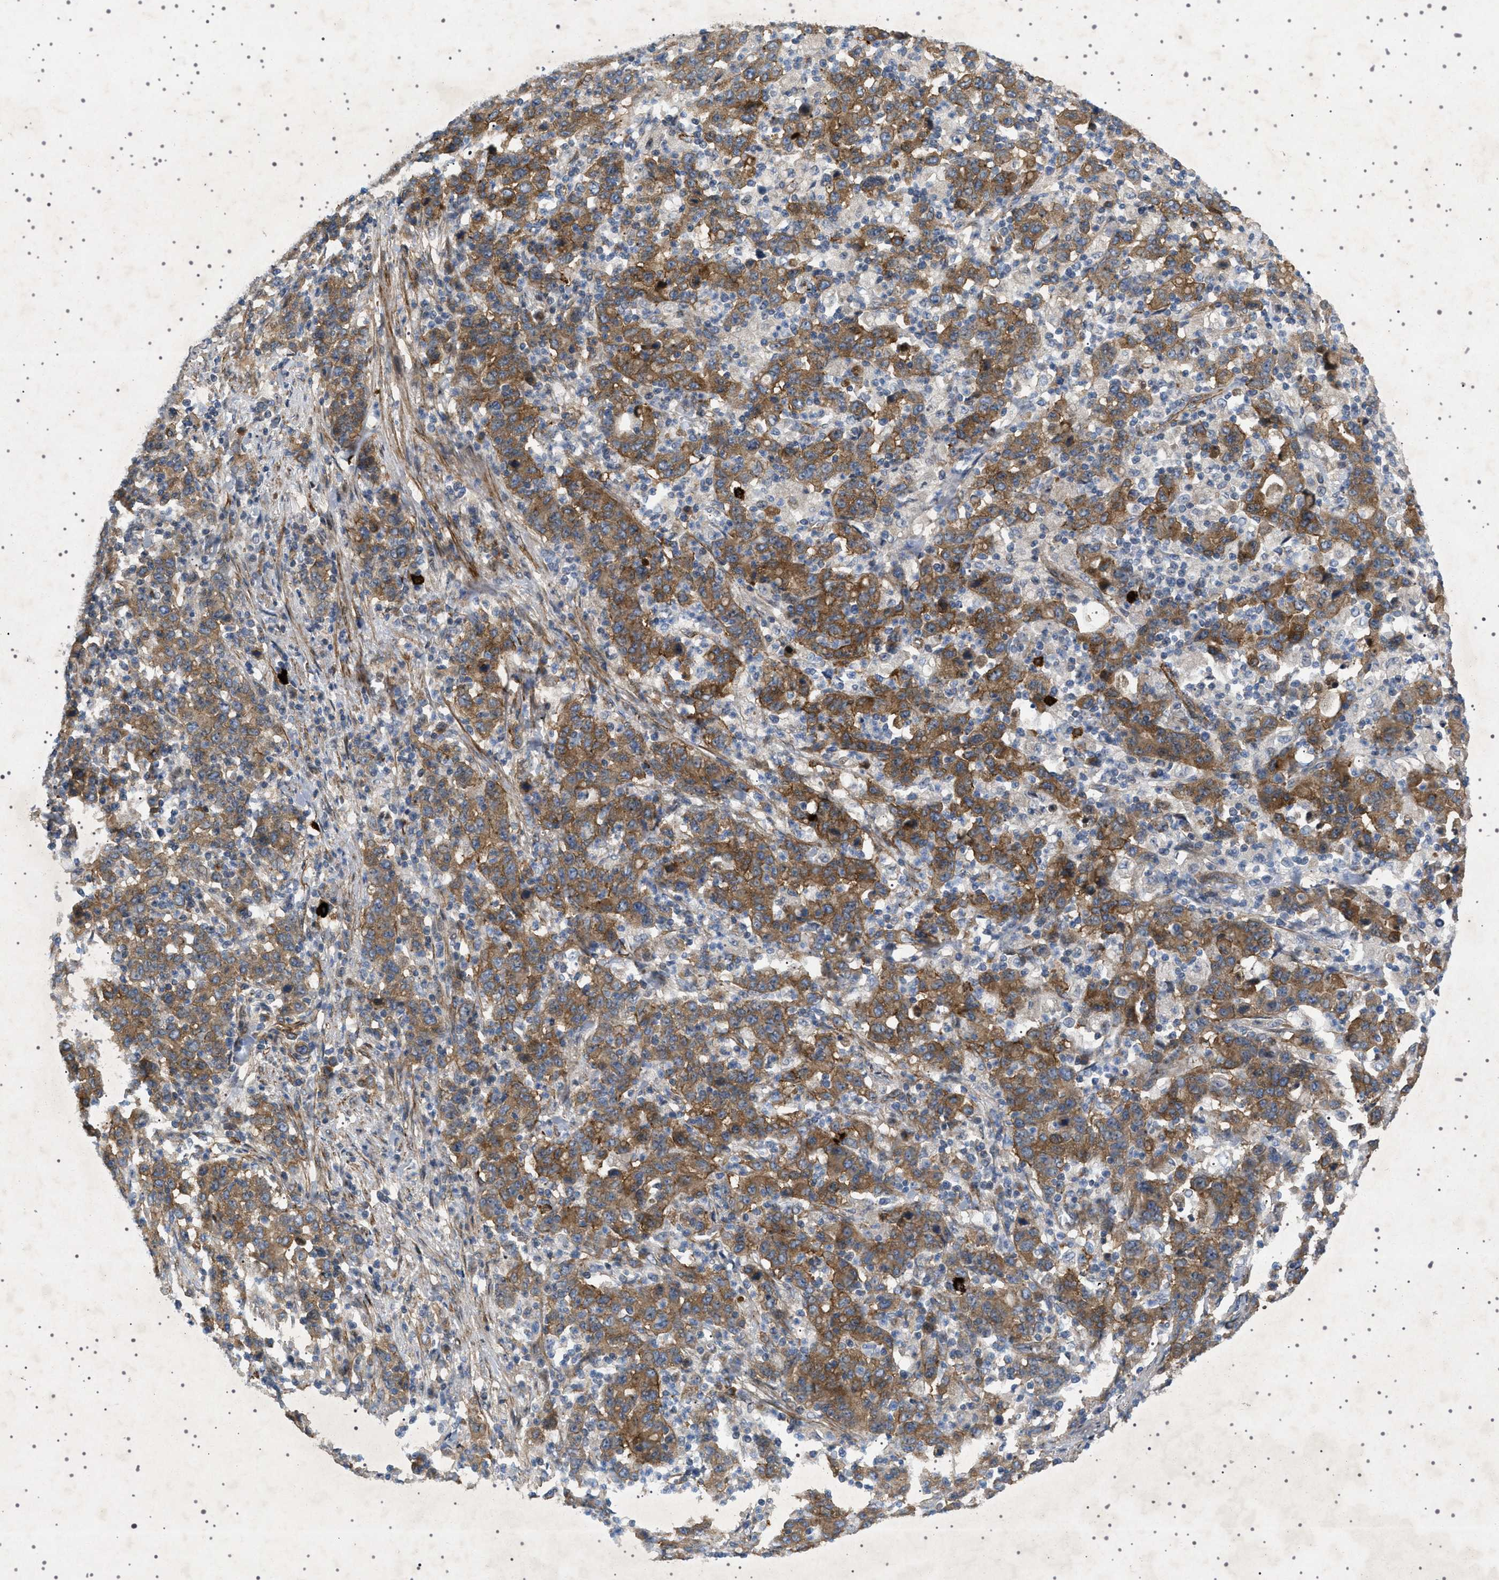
{"staining": {"intensity": "strong", "quantity": ">75%", "location": "cytoplasmic/membranous"}, "tissue": "stomach cancer", "cell_type": "Tumor cells", "image_type": "cancer", "snomed": [{"axis": "morphology", "description": "Adenocarcinoma, NOS"}, {"axis": "topography", "description": "Stomach, upper"}], "caption": "Immunohistochemical staining of stomach cancer (adenocarcinoma) exhibits high levels of strong cytoplasmic/membranous expression in approximately >75% of tumor cells.", "gene": "CCDC186", "patient": {"sex": "male", "age": 69}}